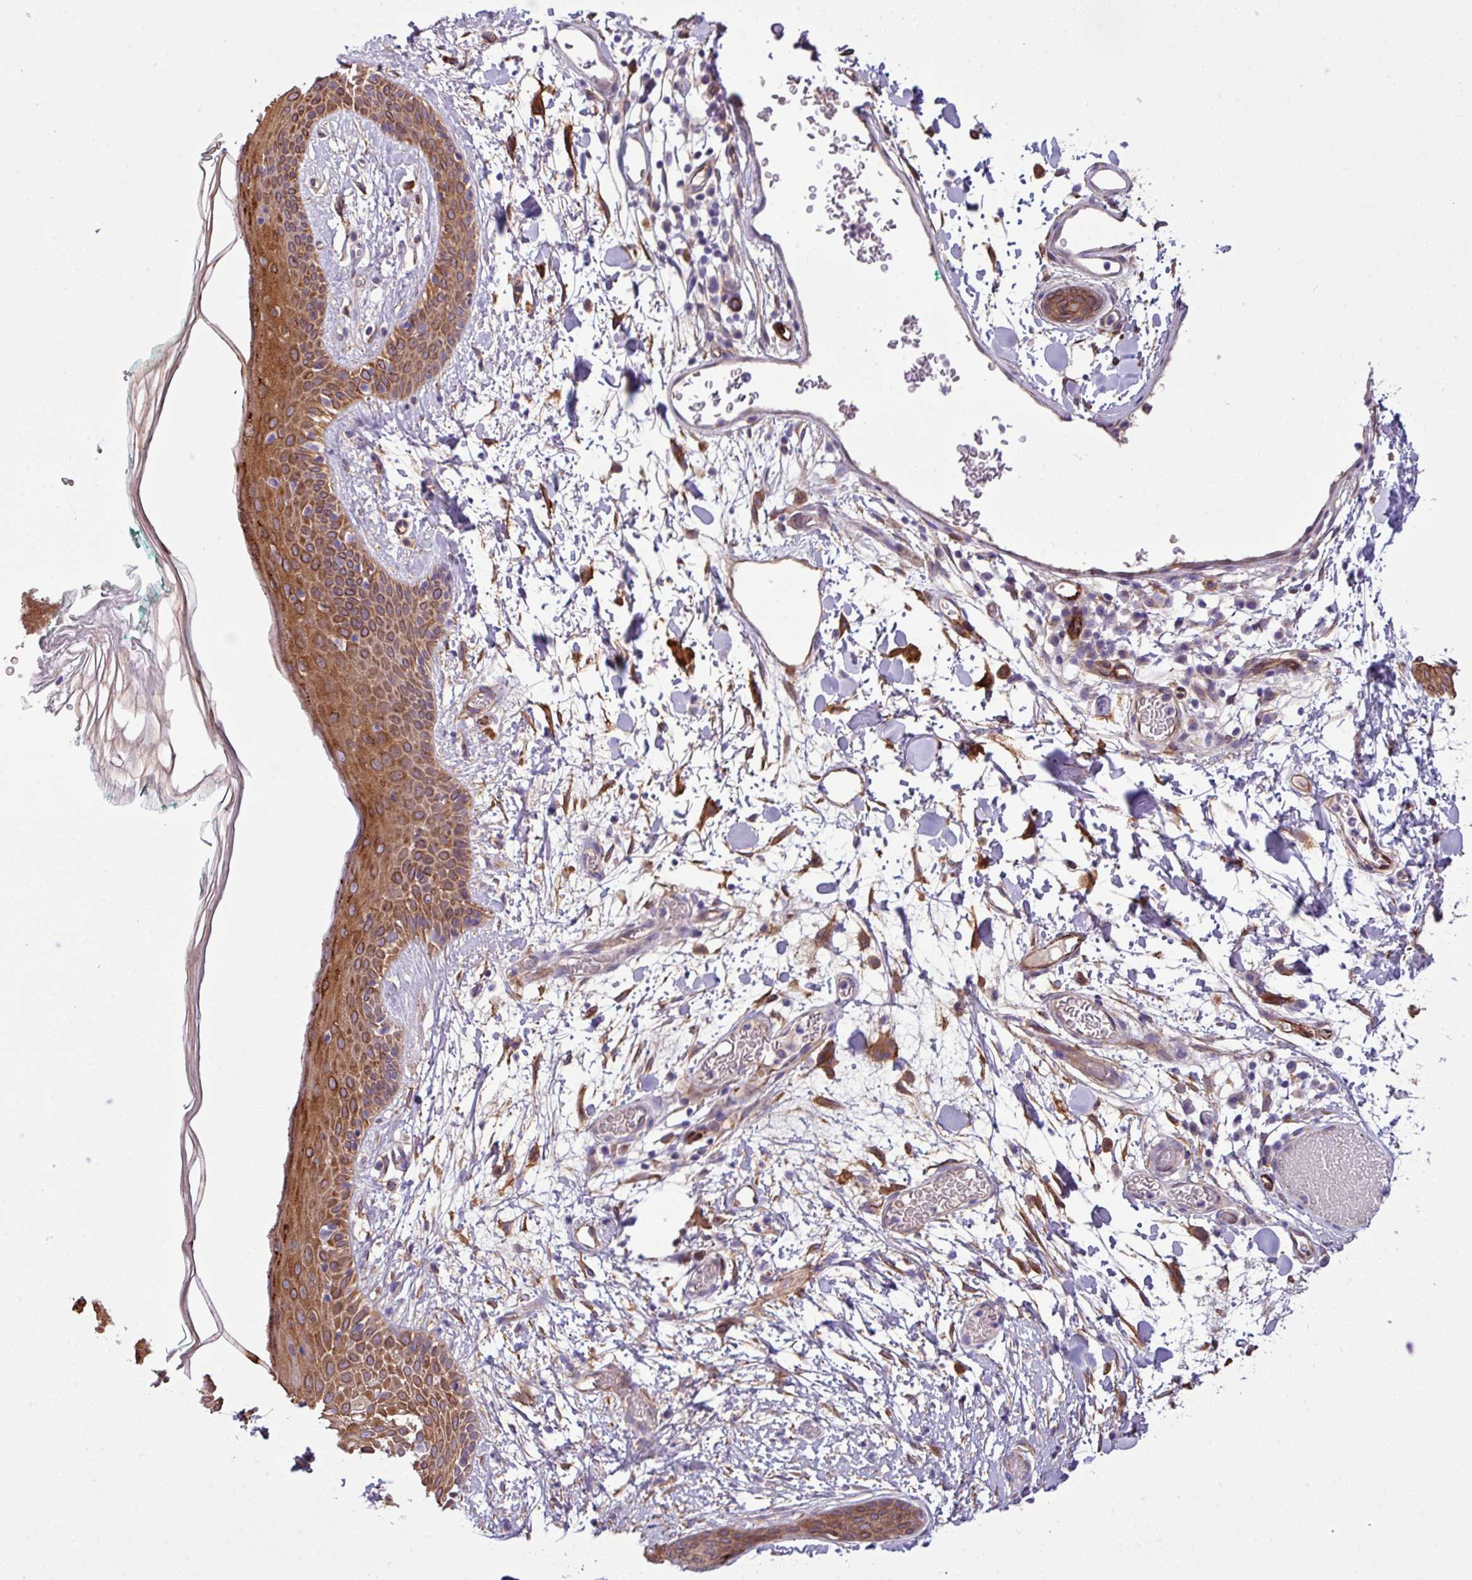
{"staining": {"intensity": "strong", "quantity": ">75%", "location": "cytoplasmic/membranous"}, "tissue": "skin", "cell_type": "Fibroblasts", "image_type": "normal", "snomed": [{"axis": "morphology", "description": "Normal tissue, NOS"}, {"axis": "topography", "description": "Skin"}], "caption": "Immunohistochemistry of normal skin exhibits high levels of strong cytoplasmic/membranous staining in about >75% of fibroblasts.", "gene": "PARD6A", "patient": {"sex": "male", "age": 79}}